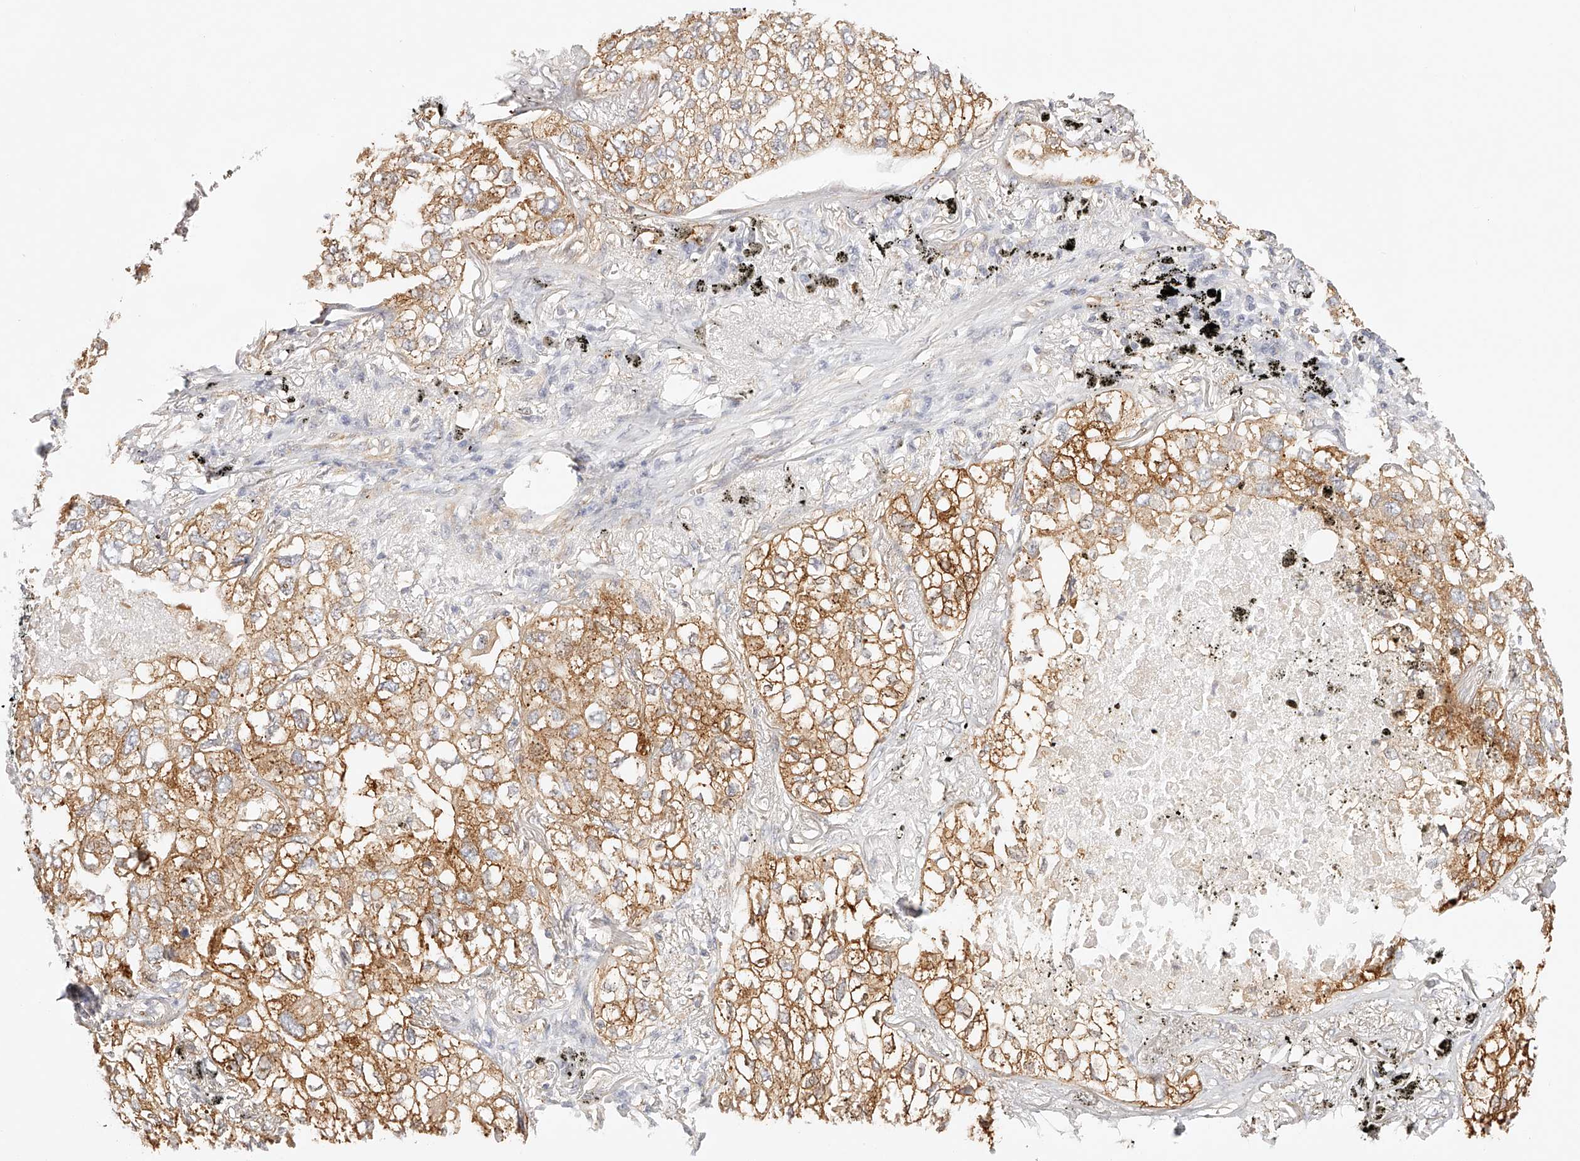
{"staining": {"intensity": "moderate", "quantity": ">75%", "location": "cytoplasmic/membranous"}, "tissue": "lung cancer", "cell_type": "Tumor cells", "image_type": "cancer", "snomed": [{"axis": "morphology", "description": "Adenocarcinoma, NOS"}, {"axis": "topography", "description": "Lung"}], "caption": "Immunohistochemistry image of lung cancer stained for a protein (brown), which reveals medium levels of moderate cytoplasmic/membranous positivity in about >75% of tumor cells.", "gene": "SYNC", "patient": {"sex": "male", "age": 65}}